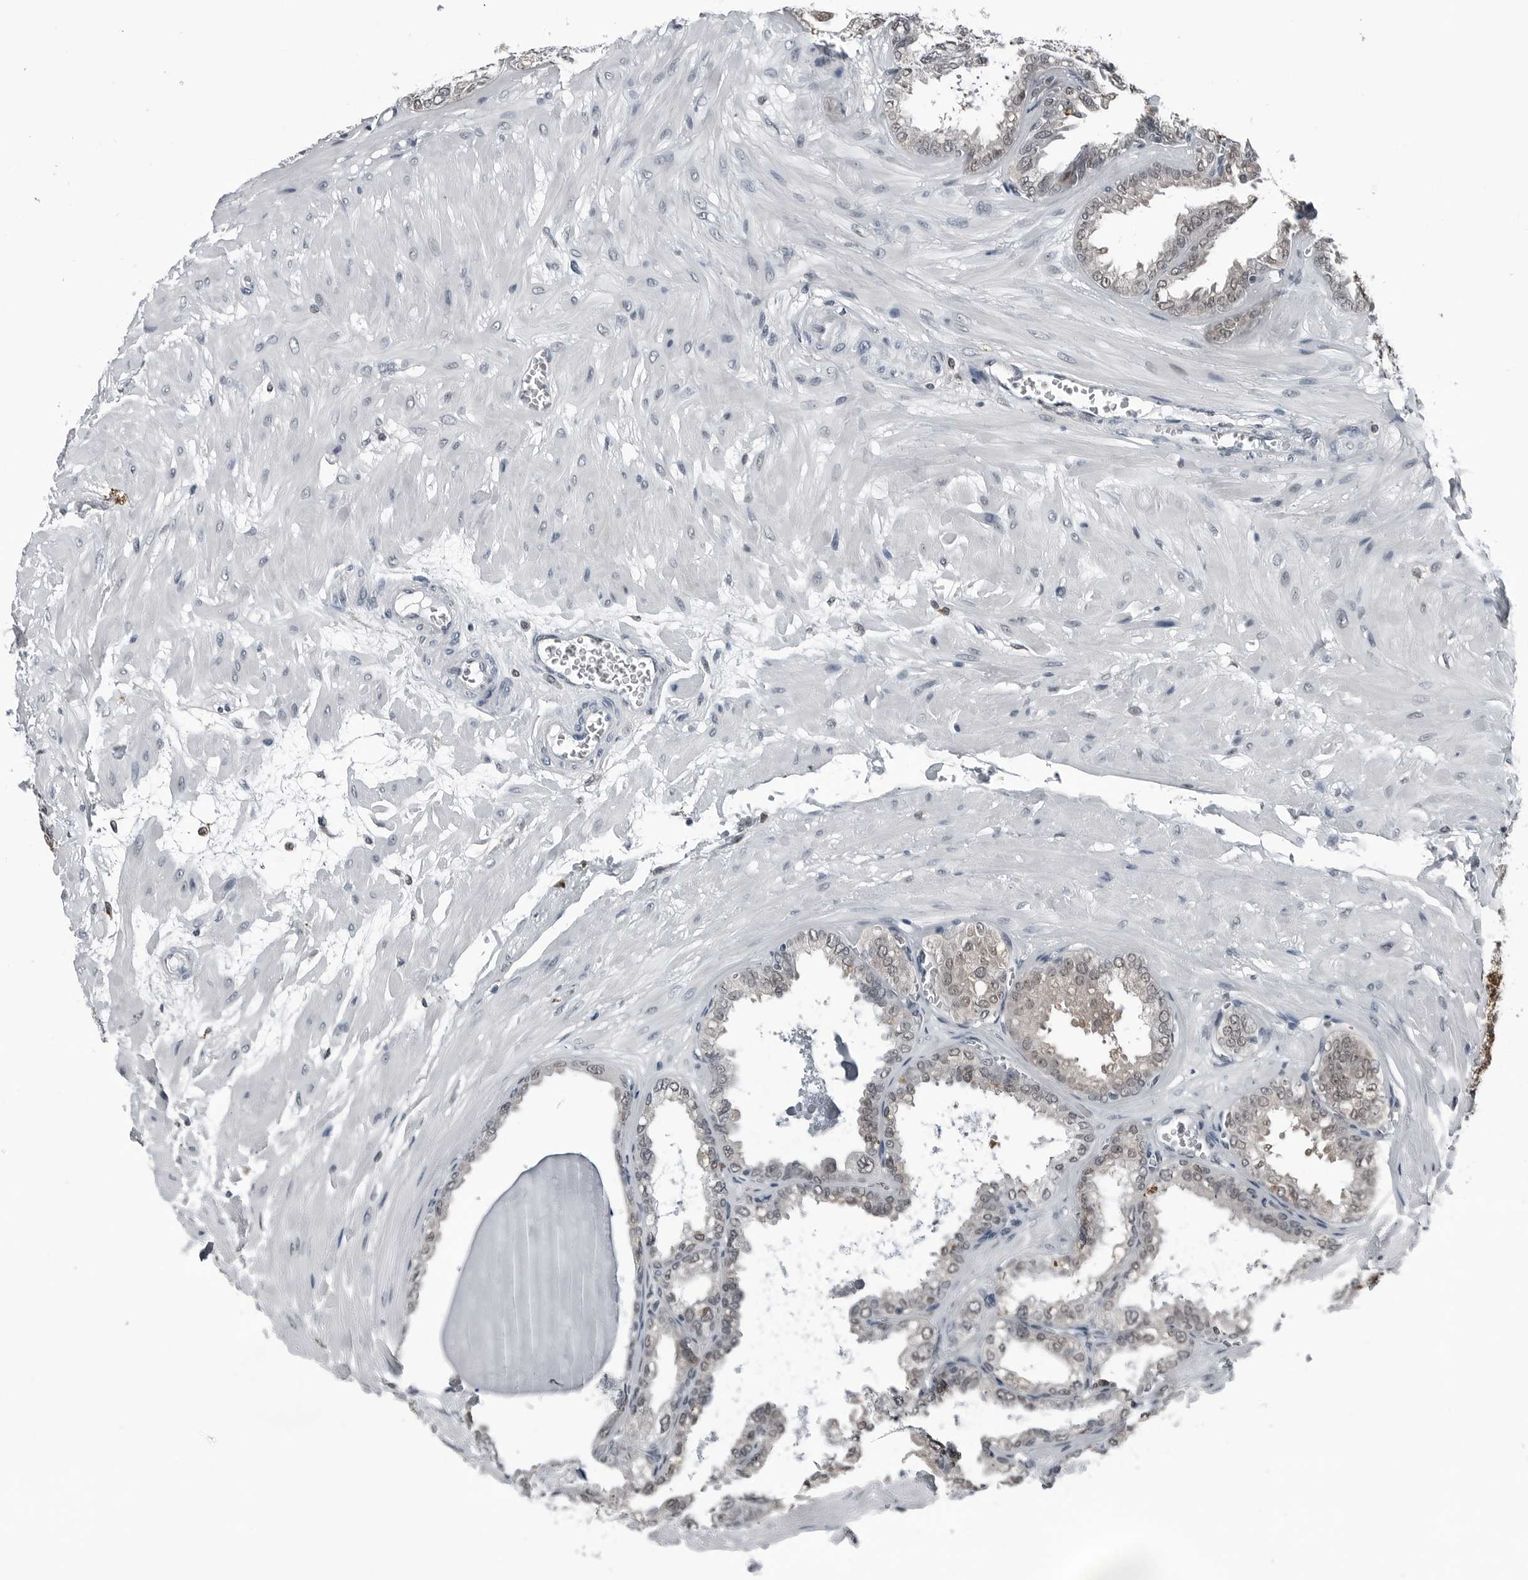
{"staining": {"intensity": "weak", "quantity": "25%-75%", "location": "nuclear"}, "tissue": "seminal vesicle", "cell_type": "Glandular cells", "image_type": "normal", "snomed": [{"axis": "morphology", "description": "Normal tissue, NOS"}, {"axis": "topography", "description": "Prostate"}, {"axis": "topography", "description": "Seminal veicle"}], "caption": "Normal seminal vesicle was stained to show a protein in brown. There is low levels of weak nuclear staining in approximately 25%-75% of glandular cells.", "gene": "AKR1A1", "patient": {"sex": "male", "age": 51}}